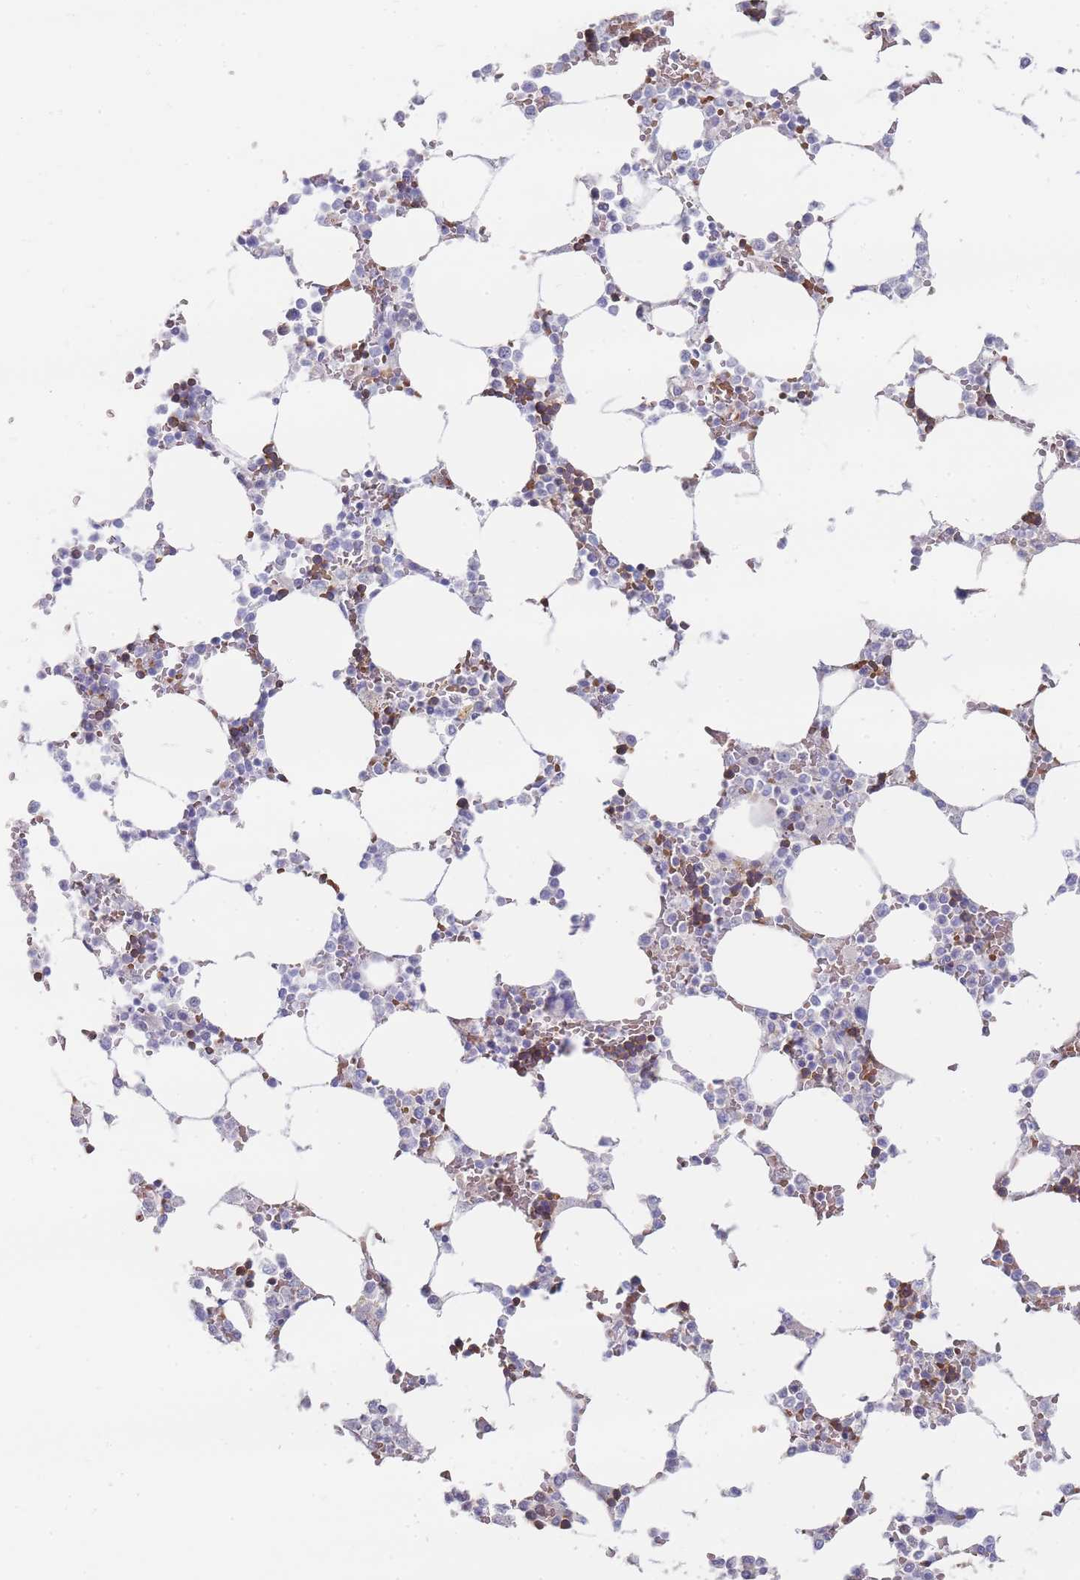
{"staining": {"intensity": "moderate", "quantity": "<25%", "location": "cytoplasmic/membranous"}, "tissue": "bone marrow", "cell_type": "Hematopoietic cells", "image_type": "normal", "snomed": [{"axis": "morphology", "description": "Normal tissue, NOS"}, {"axis": "topography", "description": "Bone marrow"}], "caption": "DAB (3,3'-diaminobenzidine) immunohistochemical staining of unremarkable bone marrow demonstrates moderate cytoplasmic/membranous protein staining in about <25% of hematopoietic cells.", "gene": "ENSG00000284931", "patient": {"sex": "male", "age": 64}}